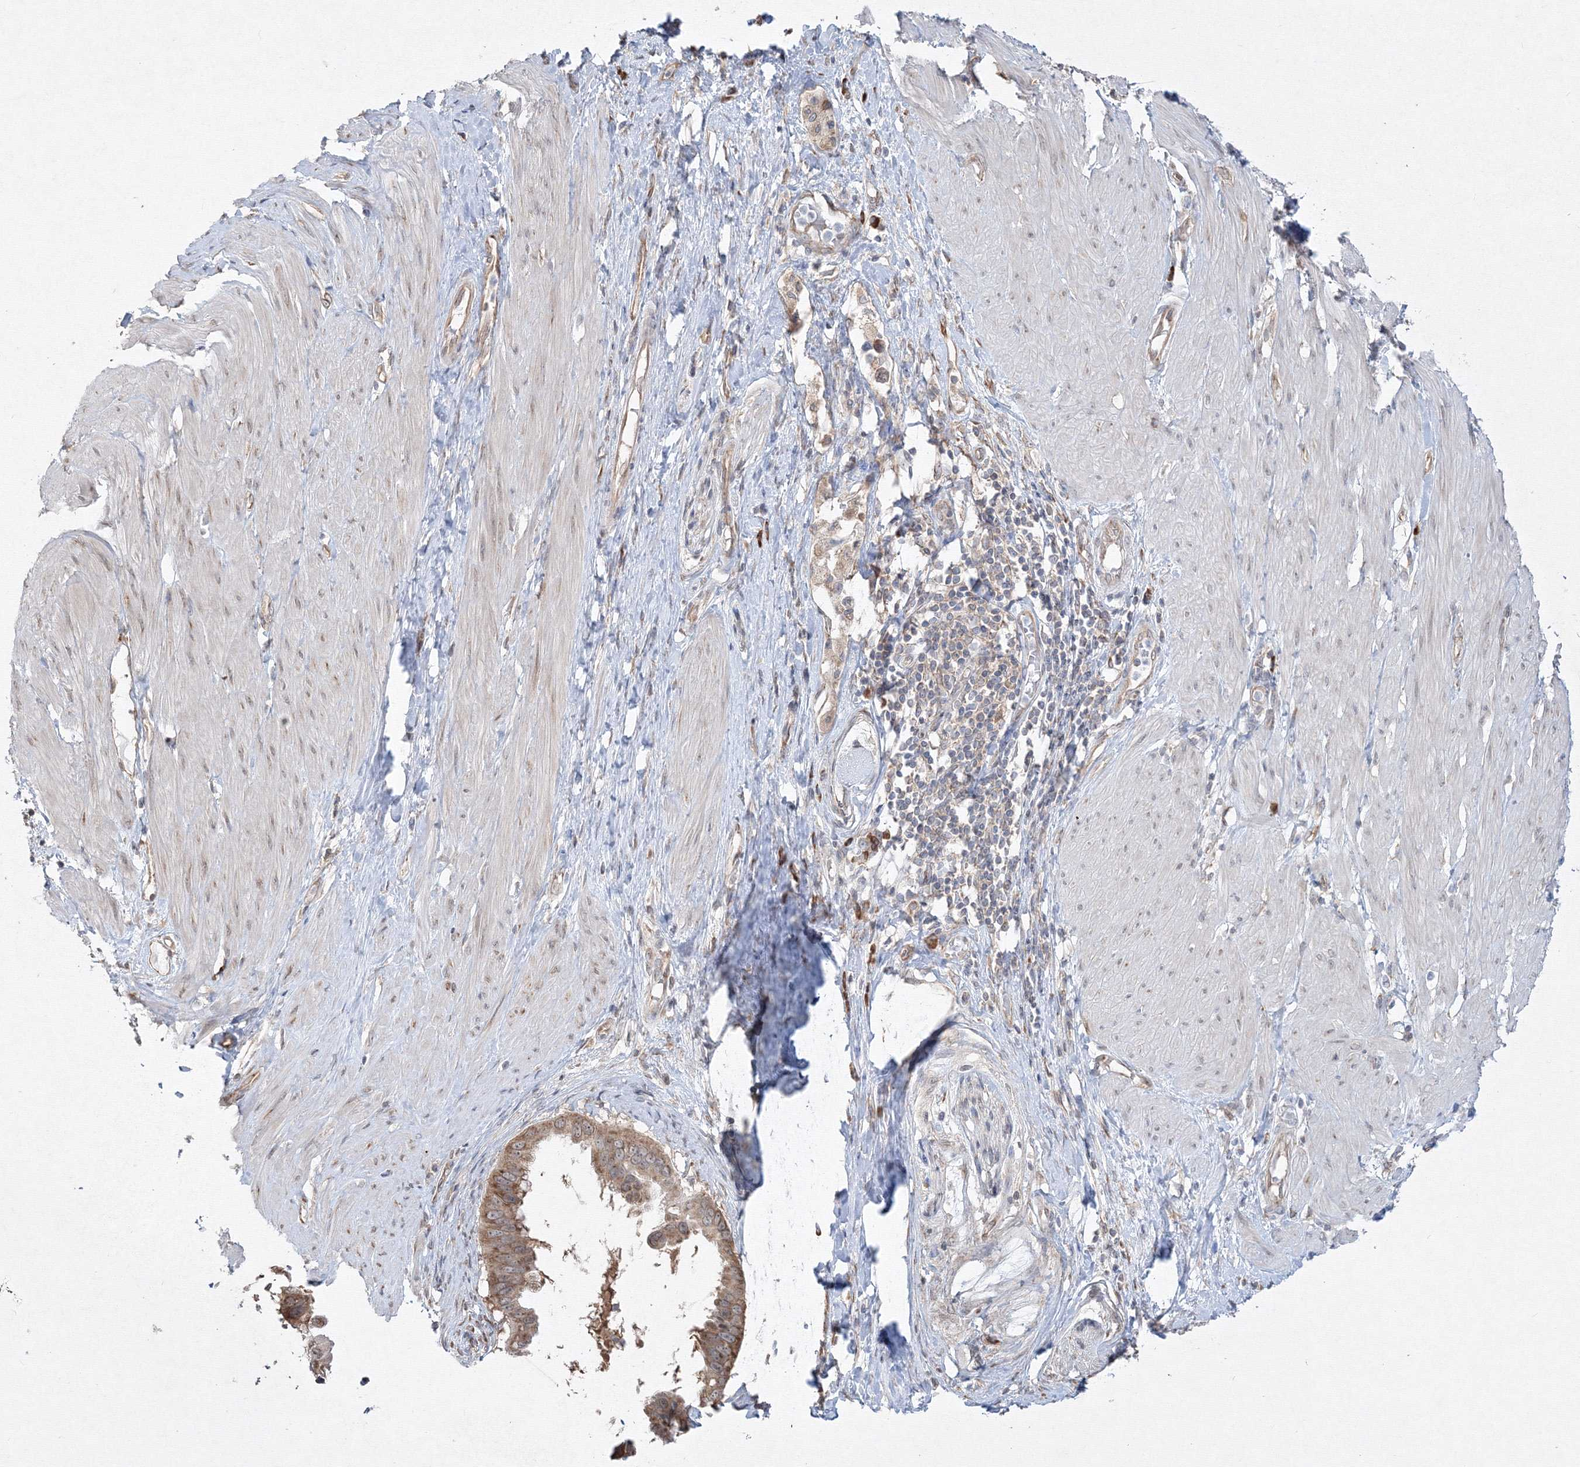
{"staining": {"intensity": "moderate", "quantity": ">75%", "location": "cytoplasmic/membranous"}, "tissue": "pancreatic cancer", "cell_type": "Tumor cells", "image_type": "cancer", "snomed": [{"axis": "morphology", "description": "Adenocarcinoma, NOS"}, {"axis": "topography", "description": "Pancreas"}], "caption": "Protein expression analysis of pancreatic cancer (adenocarcinoma) shows moderate cytoplasmic/membranous staining in about >75% of tumor cells.", "gene": "FBXL8", "patient": {"sex": "female", "age": 56}}